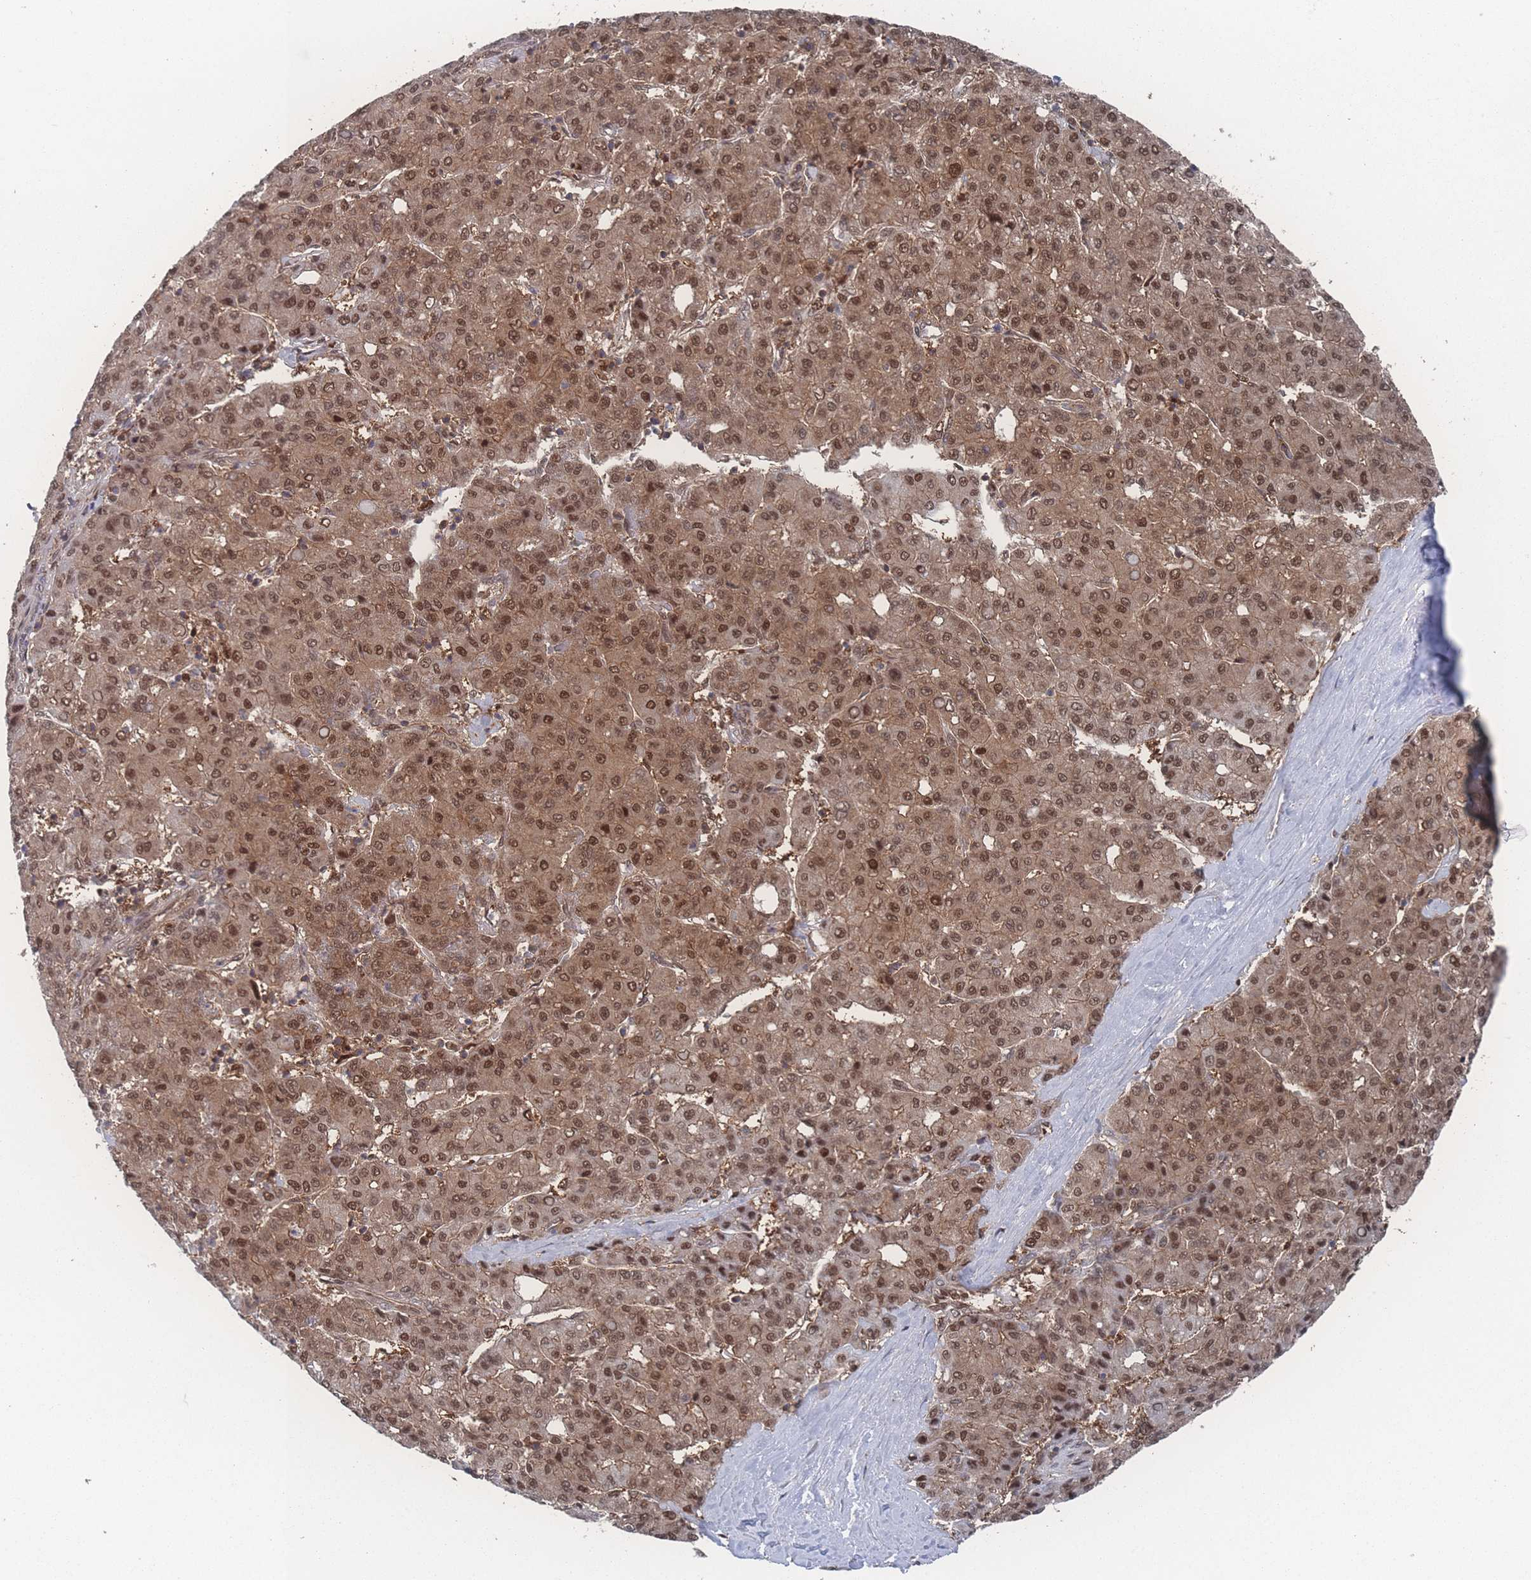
{"staining": {"intensity": "moderate", "quantity": ">75%", "location": "cytoplasmic/membranous,nuclear"}, "tissue": "liver cancer", "cell_type": "Tumor cells", "image_type": "cancer", "snomed": [{"axis": "morphology", "description": "Carcinoma, Hepatocellular, NOS"}, {"axis": "topography", "description": "Liver"}], "caption": "Liver hepatocellular carcinoma tissue exhibits moderate cytoplasmic/membranous and nuclear expression in about >75% of tumor cells", "gene": "PSMA1", "patient": {"sex": "male", "age": 65}}